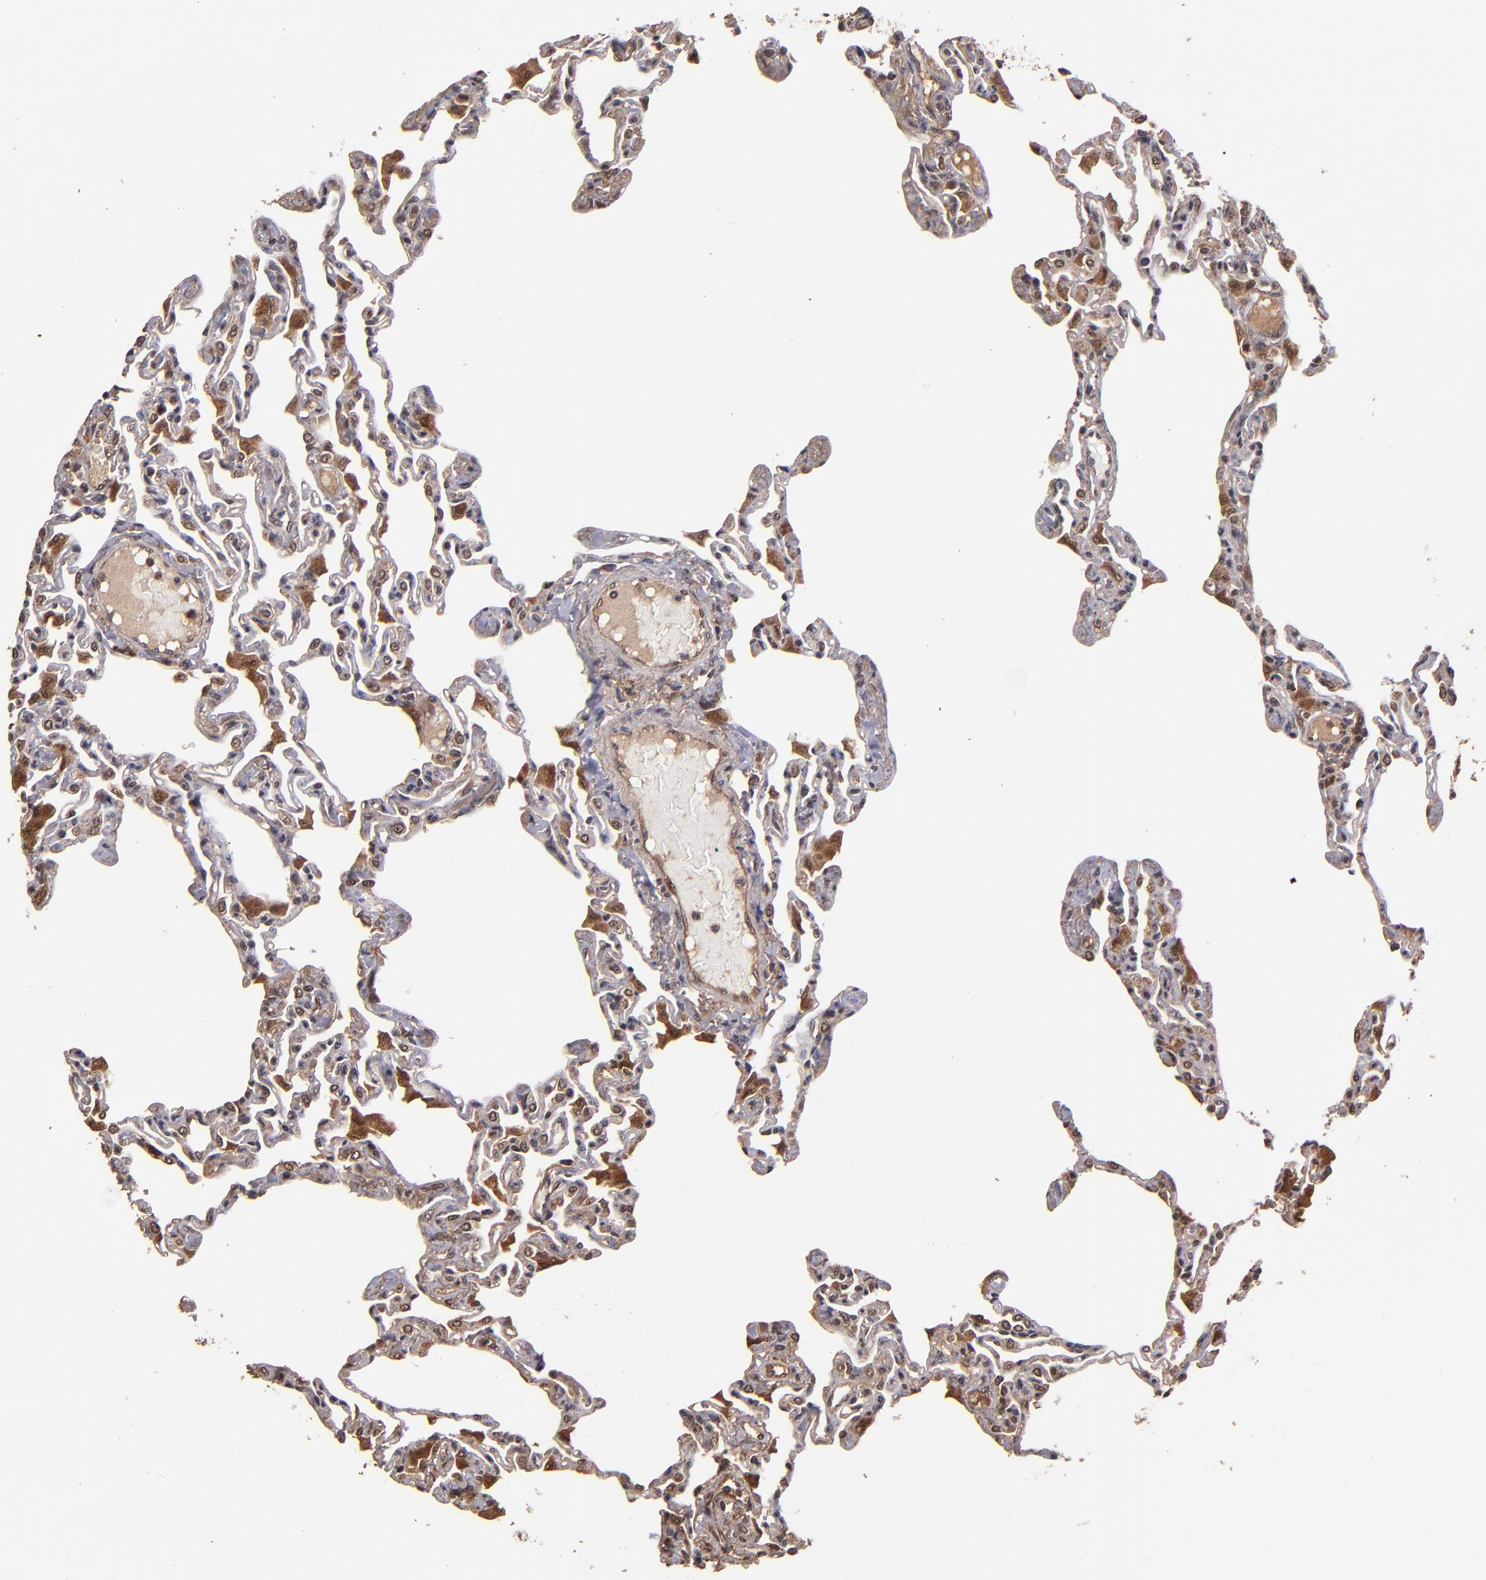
{"staining": {"intensity": "moderate", "quantity": ">75%", "location": "cytoplasmic/membranous"}, "tissue": "lung", "cell_type": "Alveolar cells", "image_type": "normal", "snomed": [{"axis": "morphology", "description": "Normal tissue, NOS"}, {"axis": "topography", "description": "Lung"}], "caption": "Immunohistochemical staining of unremarkable human lung reveals moderate cytoplasmic/membranous protein positivity in about >75% of alveolar cells.", "gene": "NFE2L2", "patient": {"sex": "female", "age": 49}}